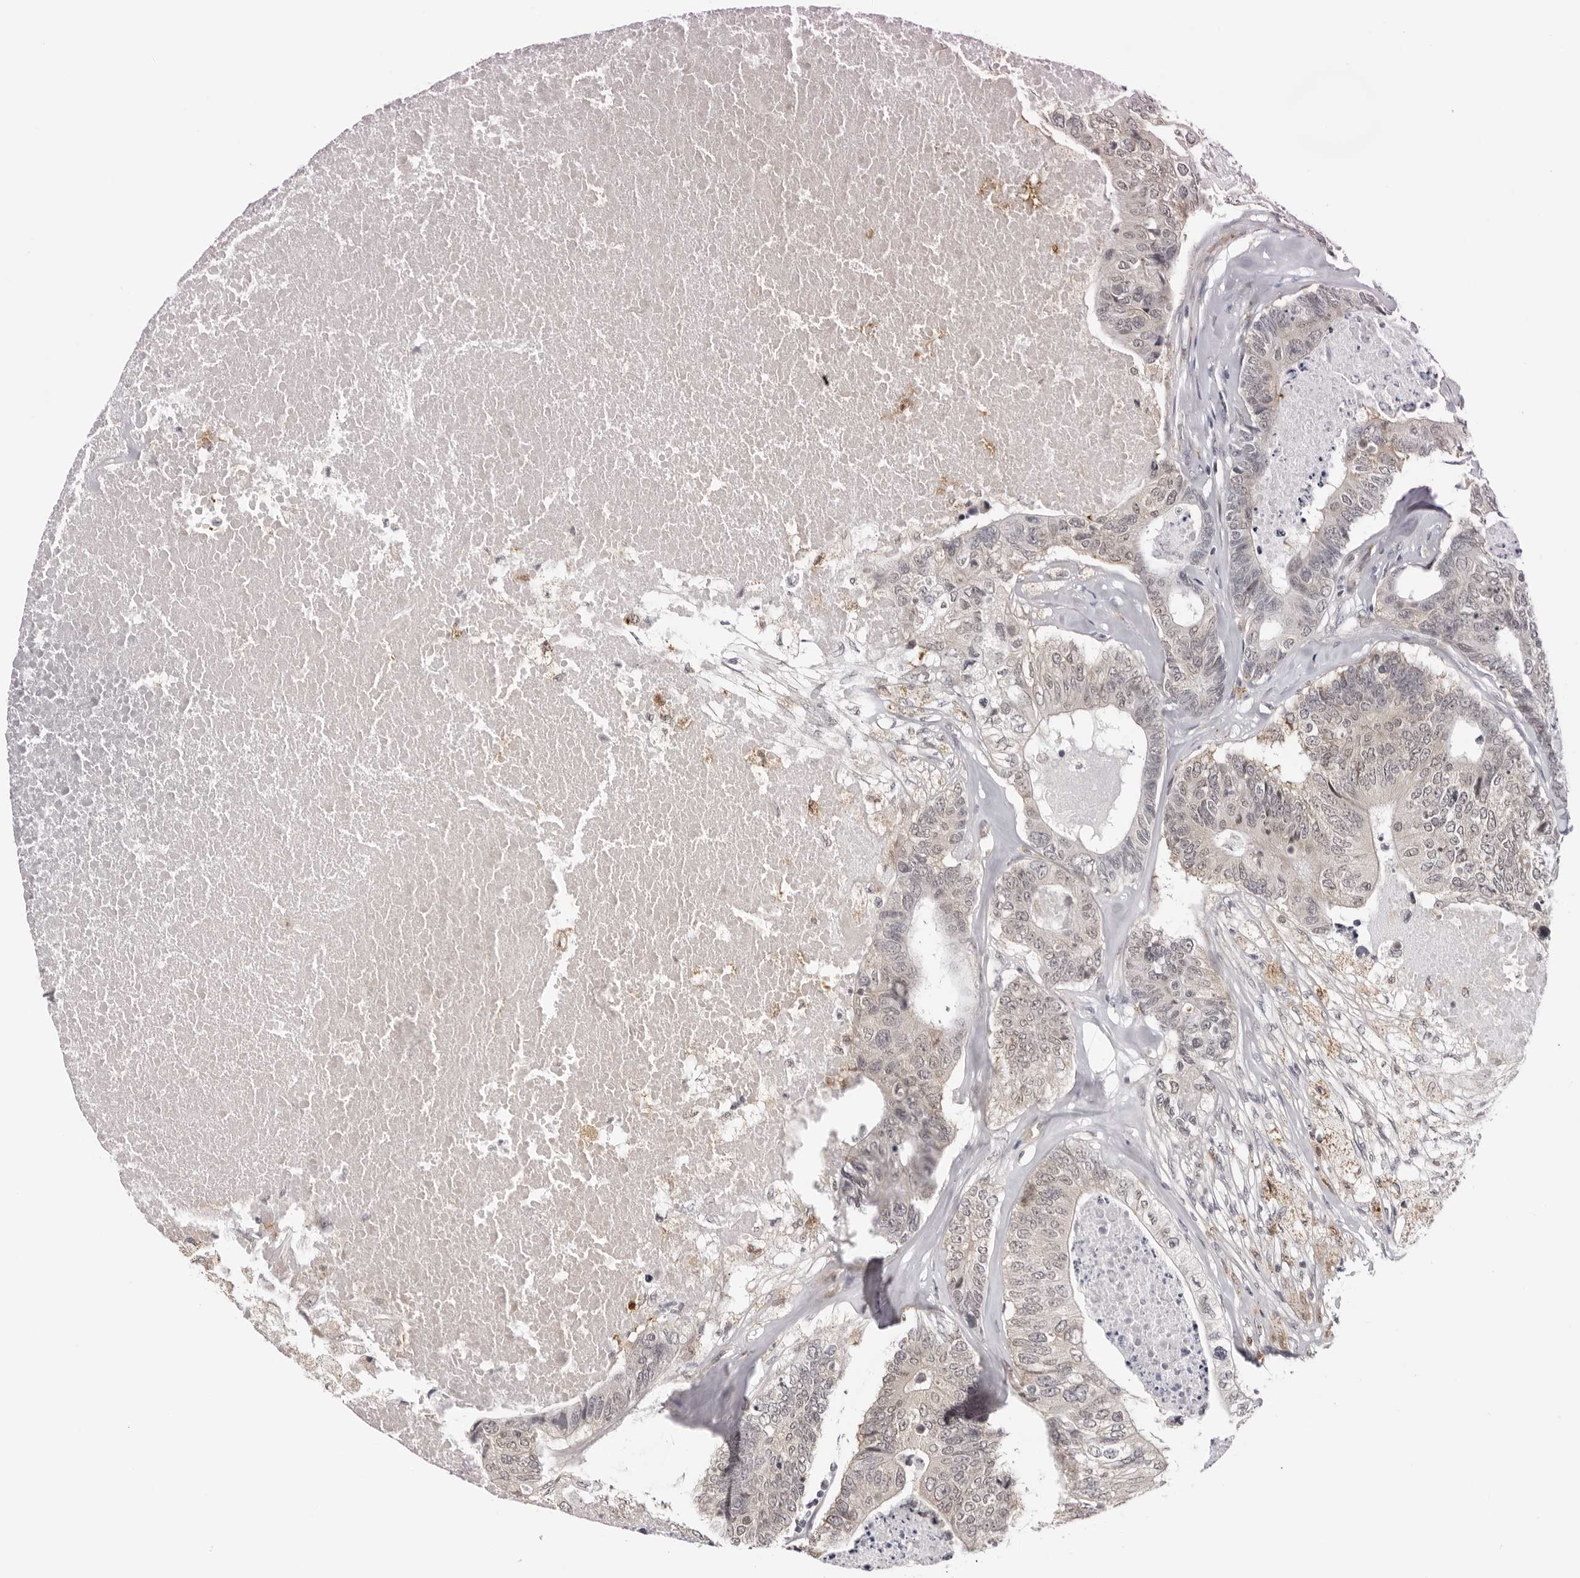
{"staining": {"intensity": "negative", "quantity": "none", "location": "none"}, "tissue": "colorectal cancer", "cell_type": "Tumor cells", "image_type": "cancer", "snomed": [{"axis": "morphology", "description": "Adenocarcinoma, NOS"}, {"axis": "topography", "description": "Colon"}], "caption": "A high-resolution histopathology image shows immunohistochemistry (IHC) staining of colorectal cancer (adenocarcinoma), which displays no significant positivity in tumor cells.", "gene": "PRUNE1", "patient": {"sex": "female", "age": 67}}